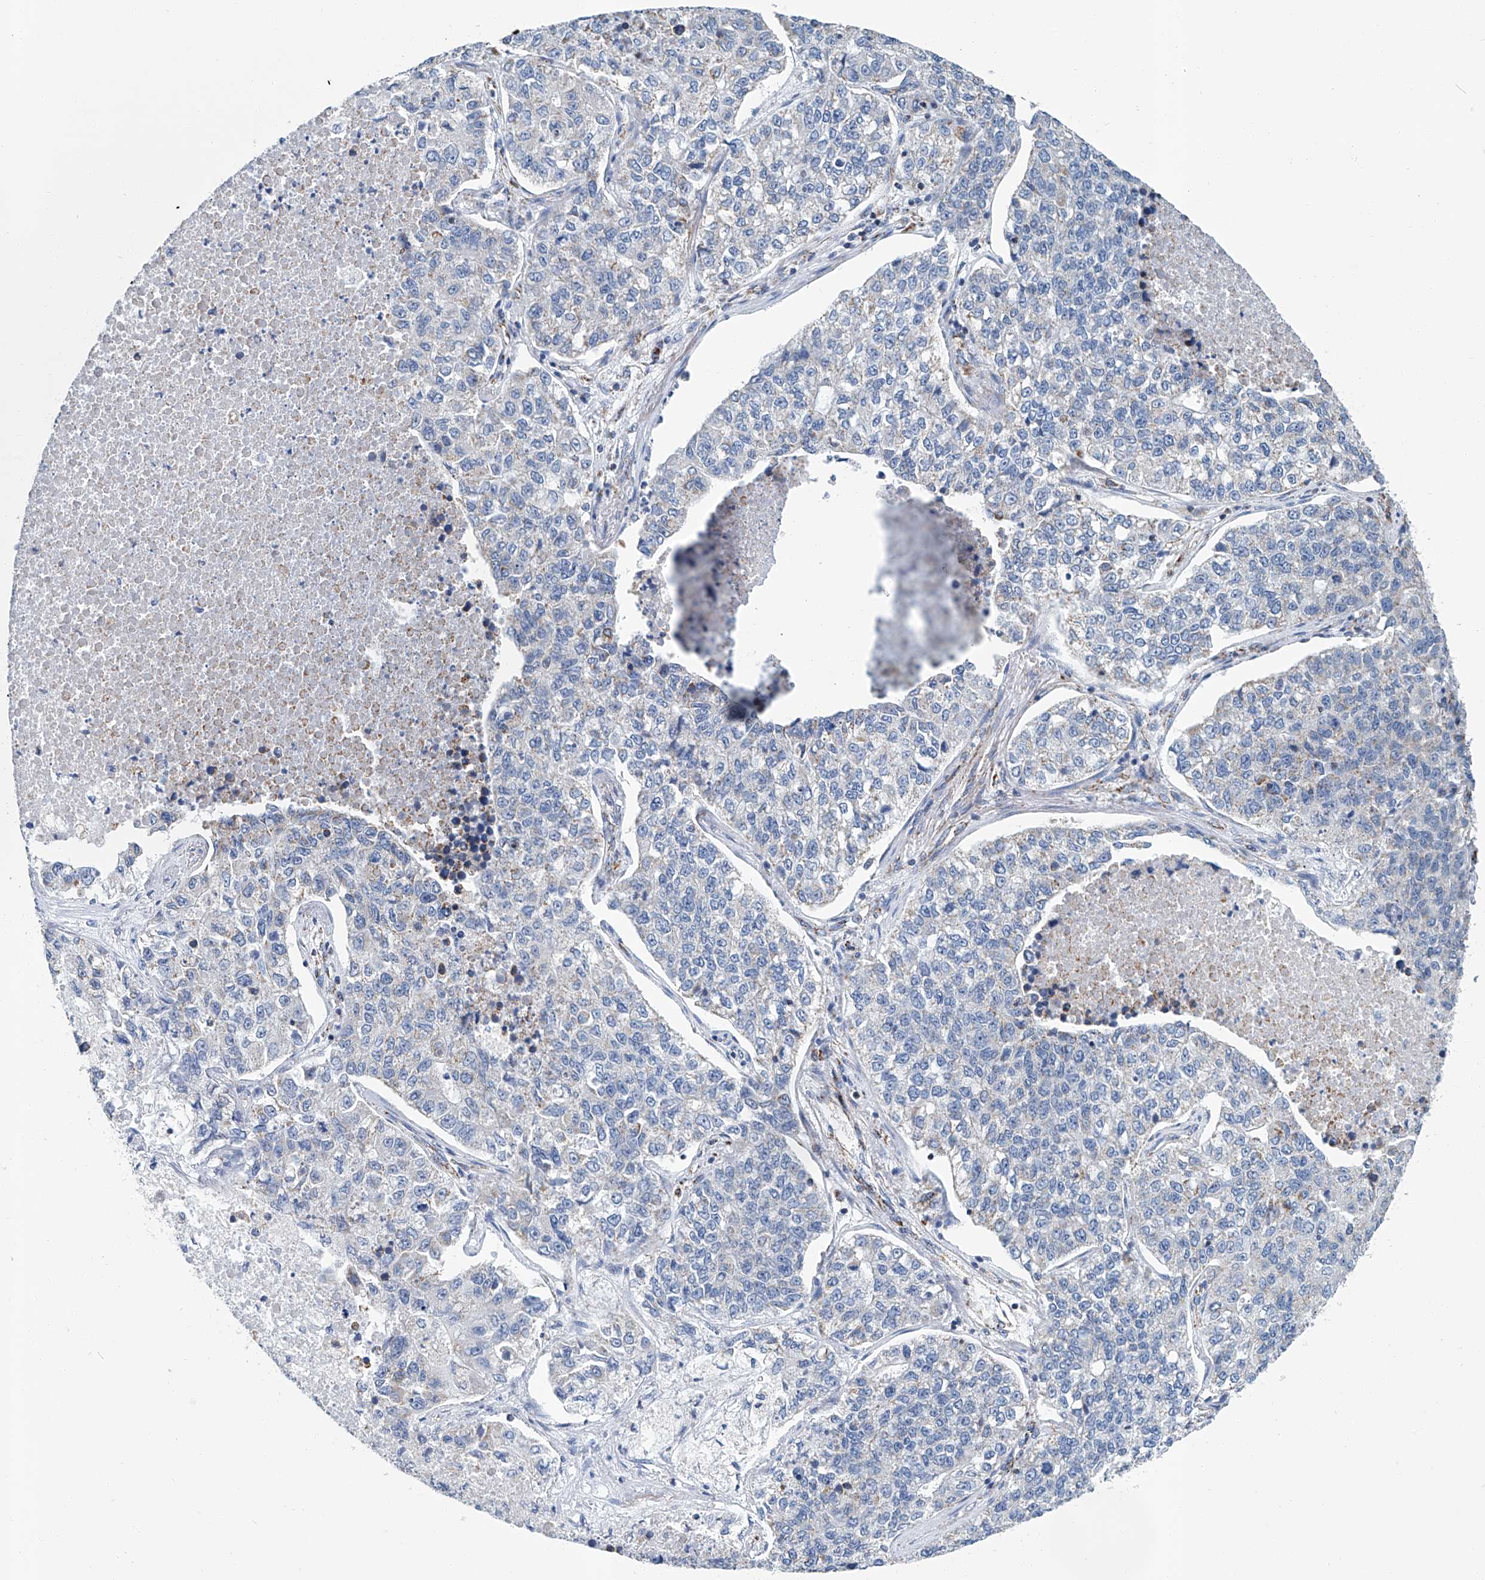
{"staining": {"intensity": "negative", "quantity": "none", "location": "none"}, "tissue": "lung cancer", "cell_type": "Tumor cells", "image_type": "cancer", "snomed": [{"axis": "morphology", "description": "Adenocarcinoma, NOS"}, {"axis": "topography", "description": "Lung"}], "caption": "Immunohistochemical staining of human lung cancer (adenocarcinoma) reveals no significant expression in tumor cells.", "gene": "MT-ND1", "patient": {"sex": "male", "age": 49}}